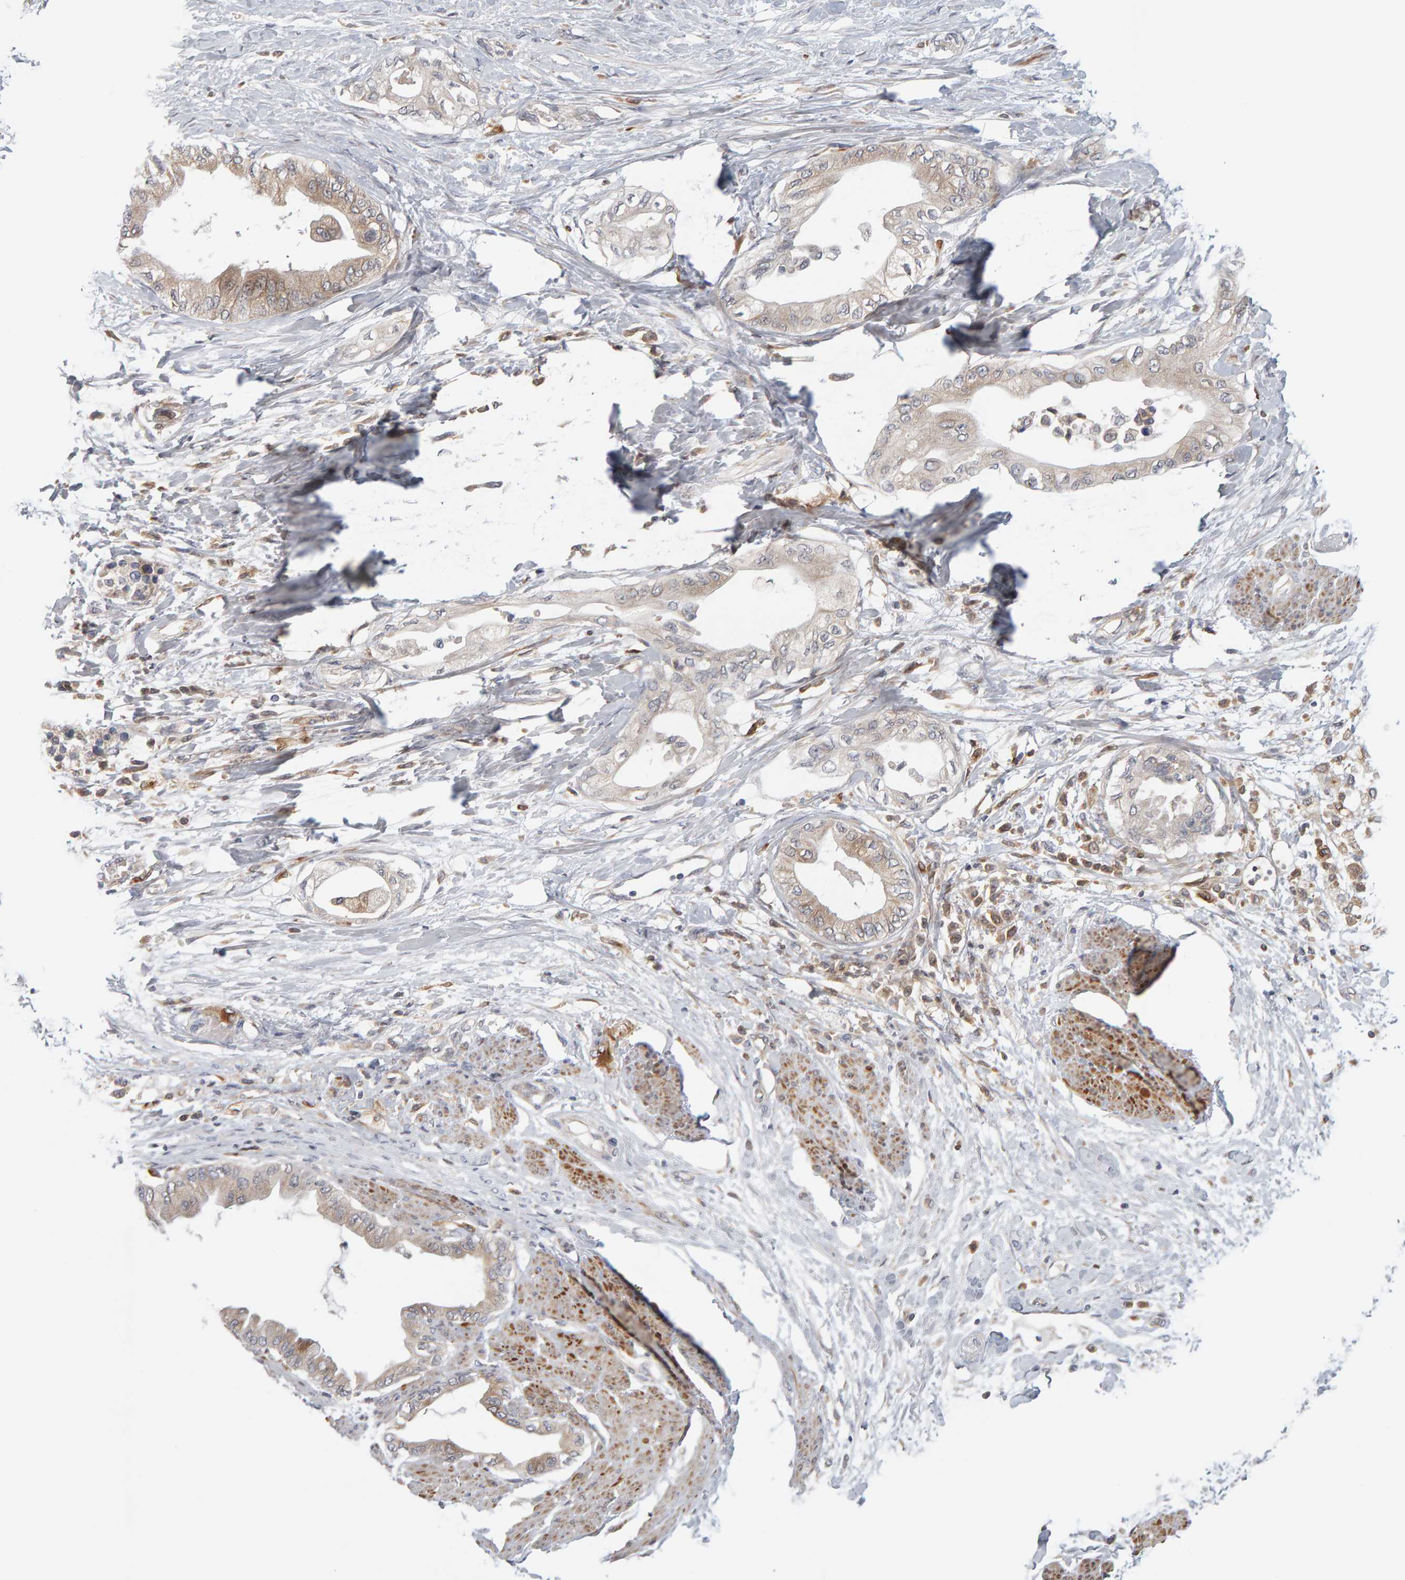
{"staining": {"intensity": "weak", "quantity": "25%-75%", "location": "cytoplasmic/membranous"}, "tissue": "pancreatic cancer", "cell_type": "Tumor cells", "image_type": "cancer", "snomed": [{"axis": "morphology", "description": "Normal tissue, NOS"}, {"axis": "morphology", "description": "Adenocarcinoma, NOS"}, {"axis": "topography", "description": "Pancreas"}, {"axis": "topography", "description": "Duodenum"}], "caption": "Immunohistochemistry of pancreatic cancer (adenocarcinoma) displays low levels of weak cytoplasmic/membranous expression in approximately 25%-75% of tumor cells.", "gene": "MSRA", "patient": {"sex": "female", "age": 60}}